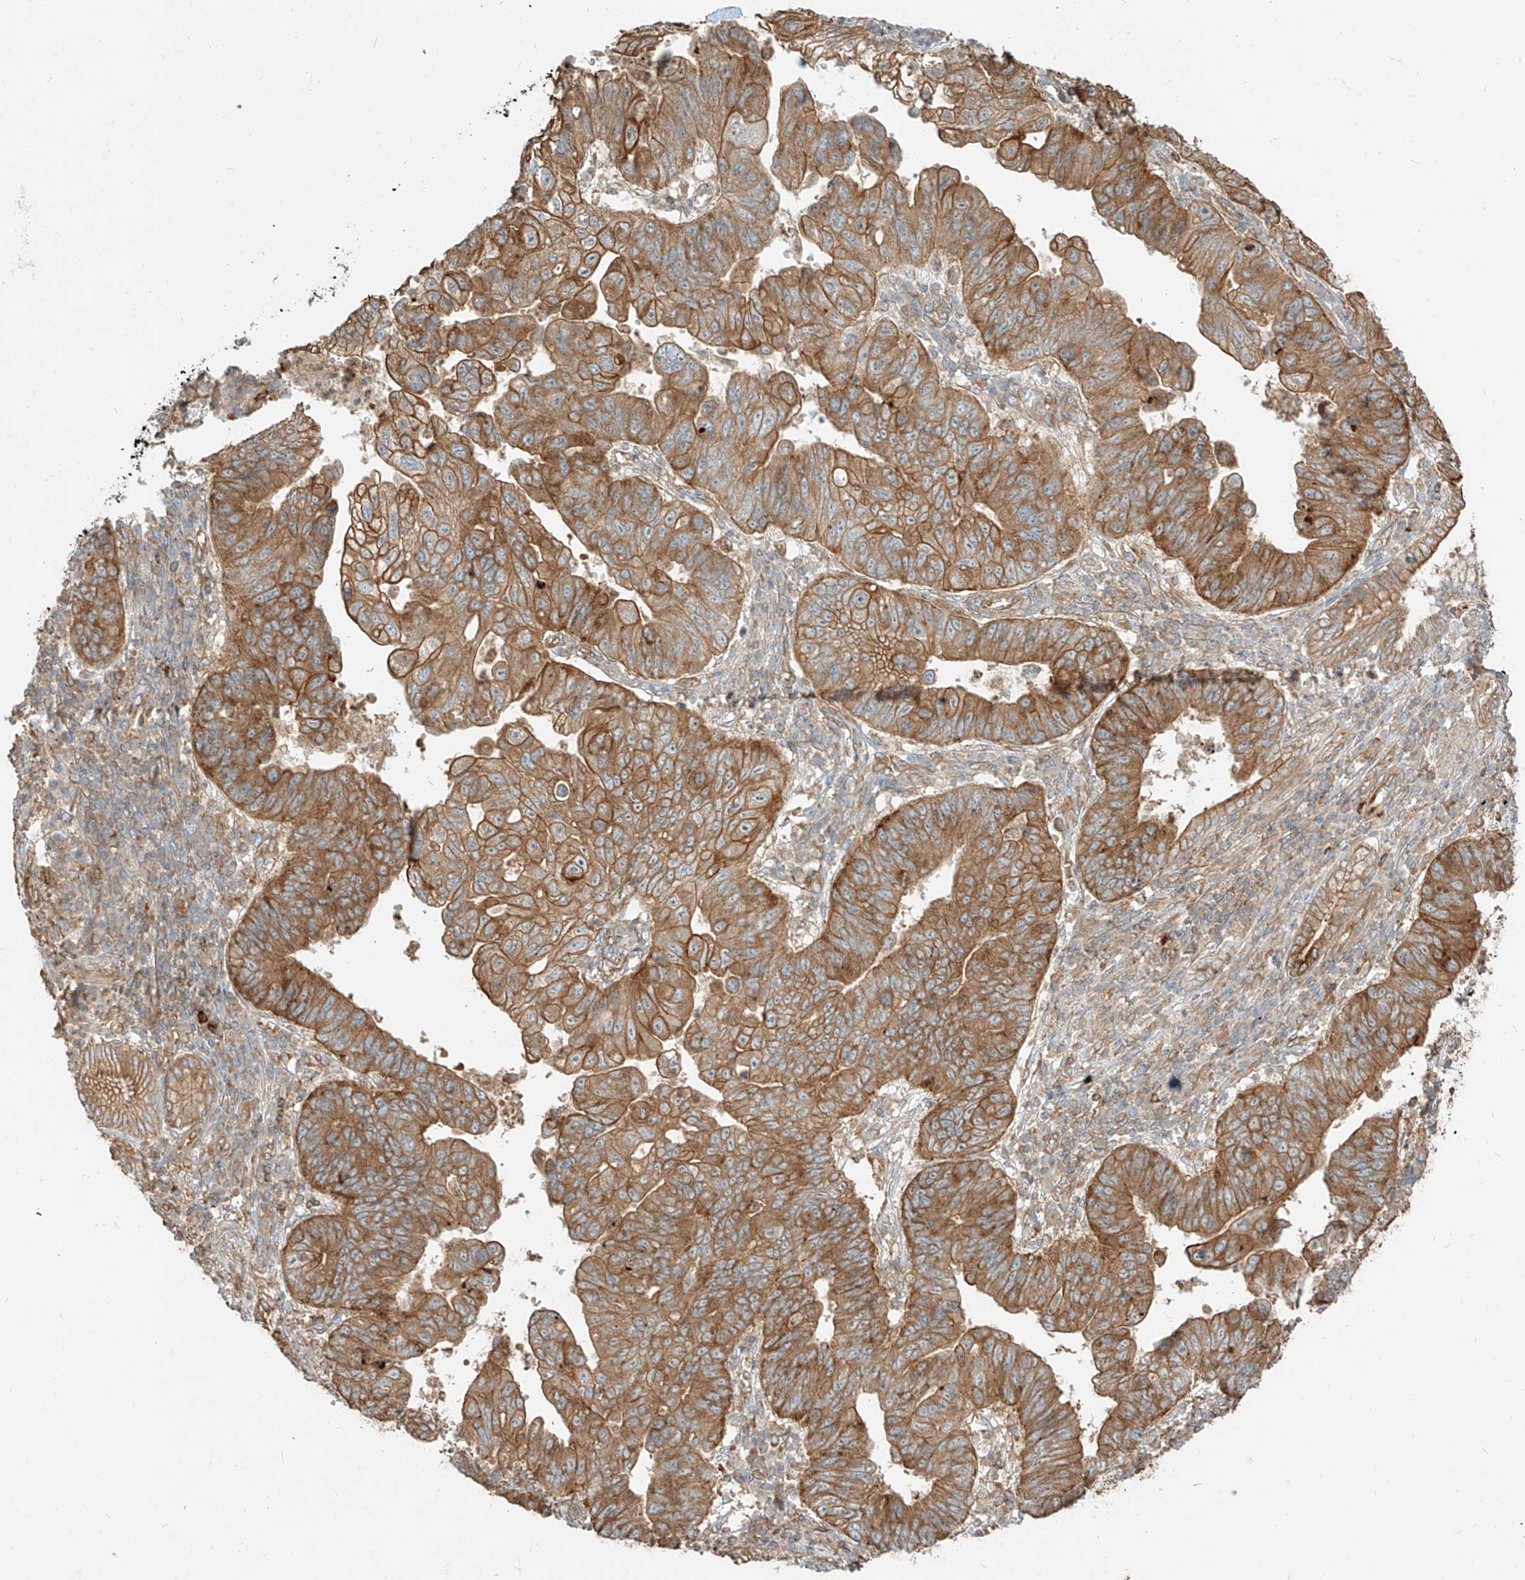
{"staining": {"intensity": "moderate", "quantity": ">75%", "location": "cytoplasmic/membranous"}, "tissue": "stomach cancer", "cell_type": "Tumor cells", "image_type": "cancer", "snomed": [{"axis": "morphology", "description": "Adenocarcinoma, NOS"}, {"axis": "topography", "description": "Stomach"}], "caption": "IHC micrograph of human adenocarcinoma (stomach) stained for a protein (brown), which reveals medium levels of moderate cytoplasmic/membranous expression in approximately >75% of tumor cells.", "gene": "CCDC115", "patient": {"sex": "male", "age": 59}}